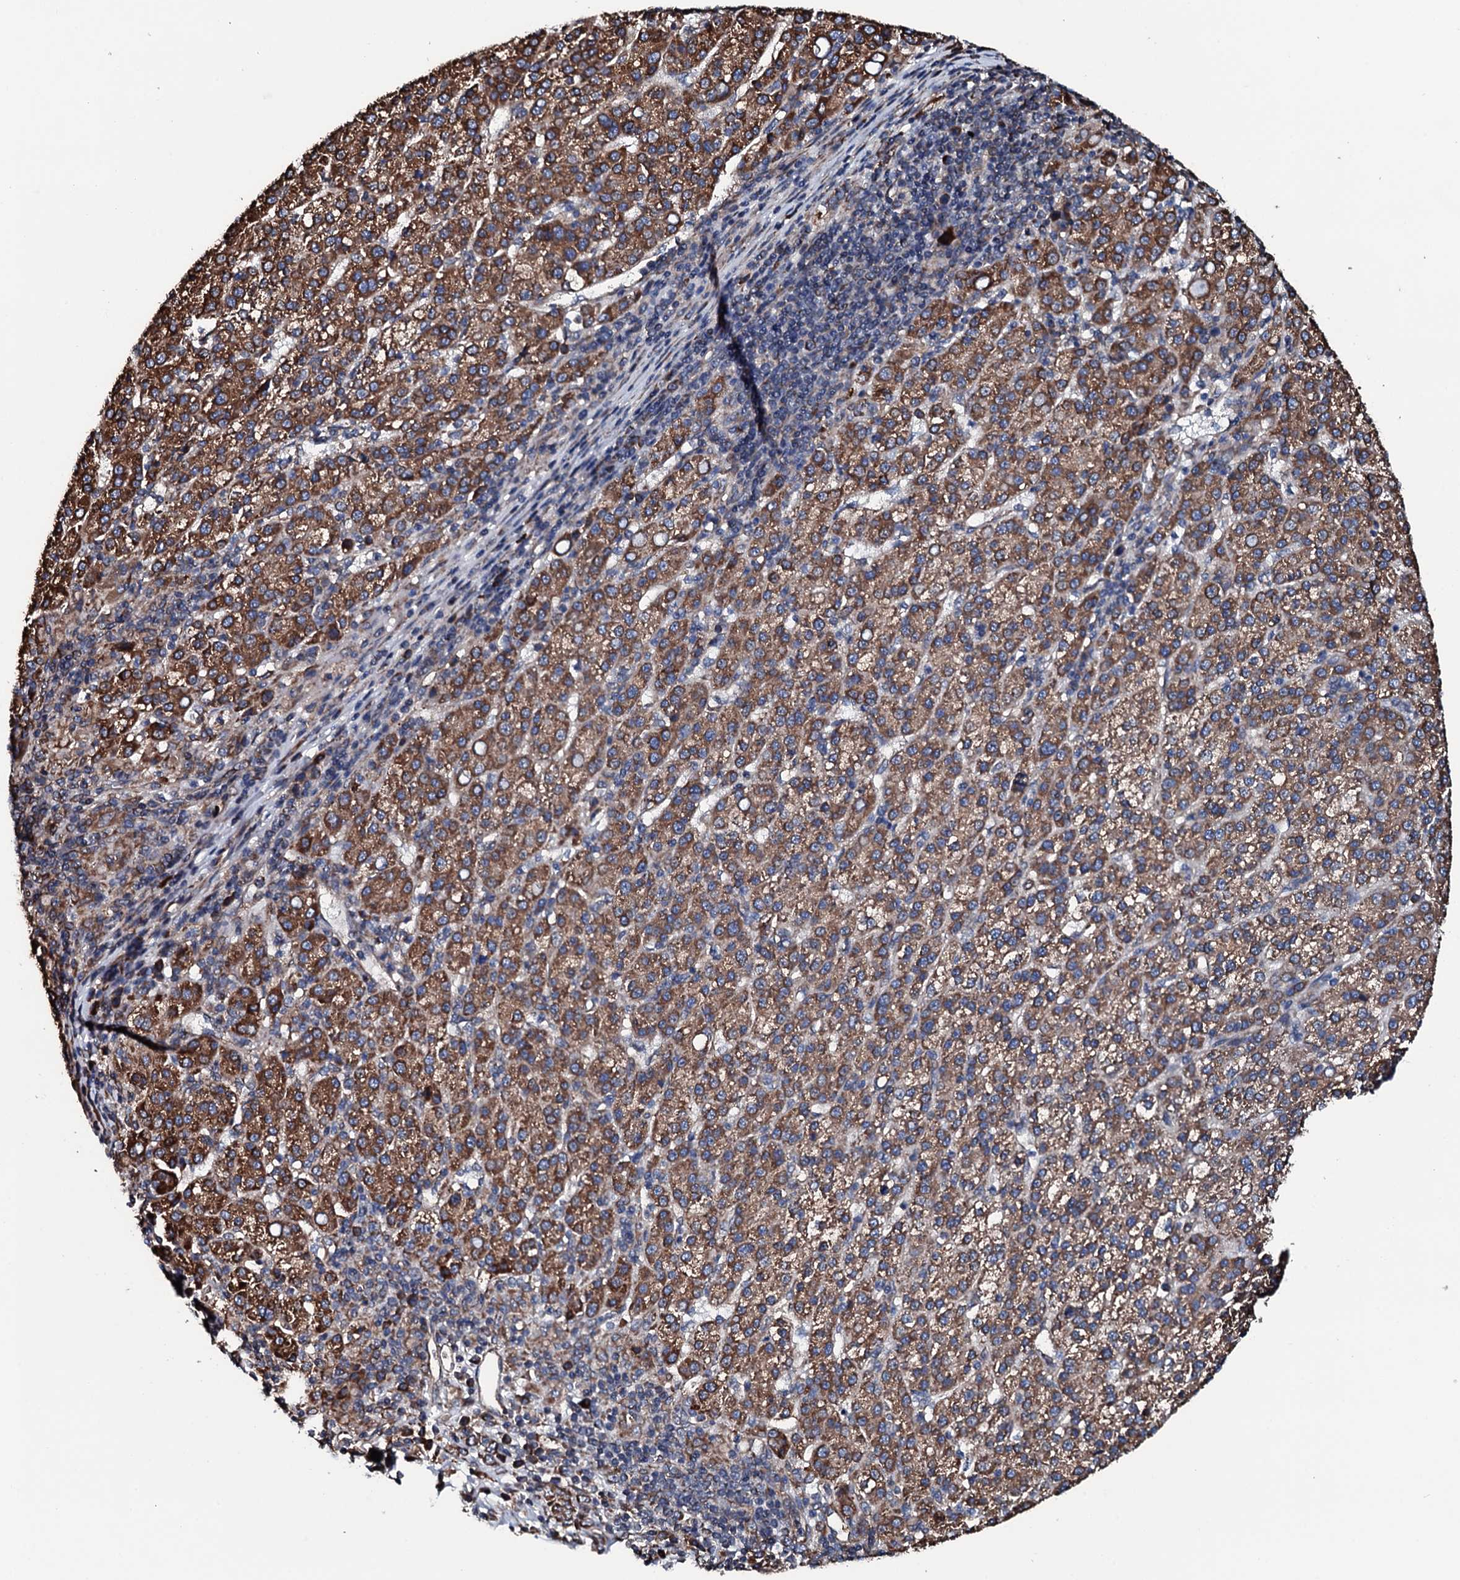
{"staining": {"intensity": "moderate", "quantity": ">75%", "location": "cytoplasmic/membranous"}, "tissue": "liver cancer", "cell_type": "Tumor cells", "image_type": "cancer", "snomed": [{"axis": "morphology", "description": "Carcinoma, Hepatocellular, NOS"}, {"axis": "topography", "description": "Liver"}], "caption": "Moderate cytoplasmic/membranous expression is present in about >75% of tumor cells in liver hepatocellular carcinoma.", "gene": "RAB12", "patient": {"sex": "female", "age": 58}}